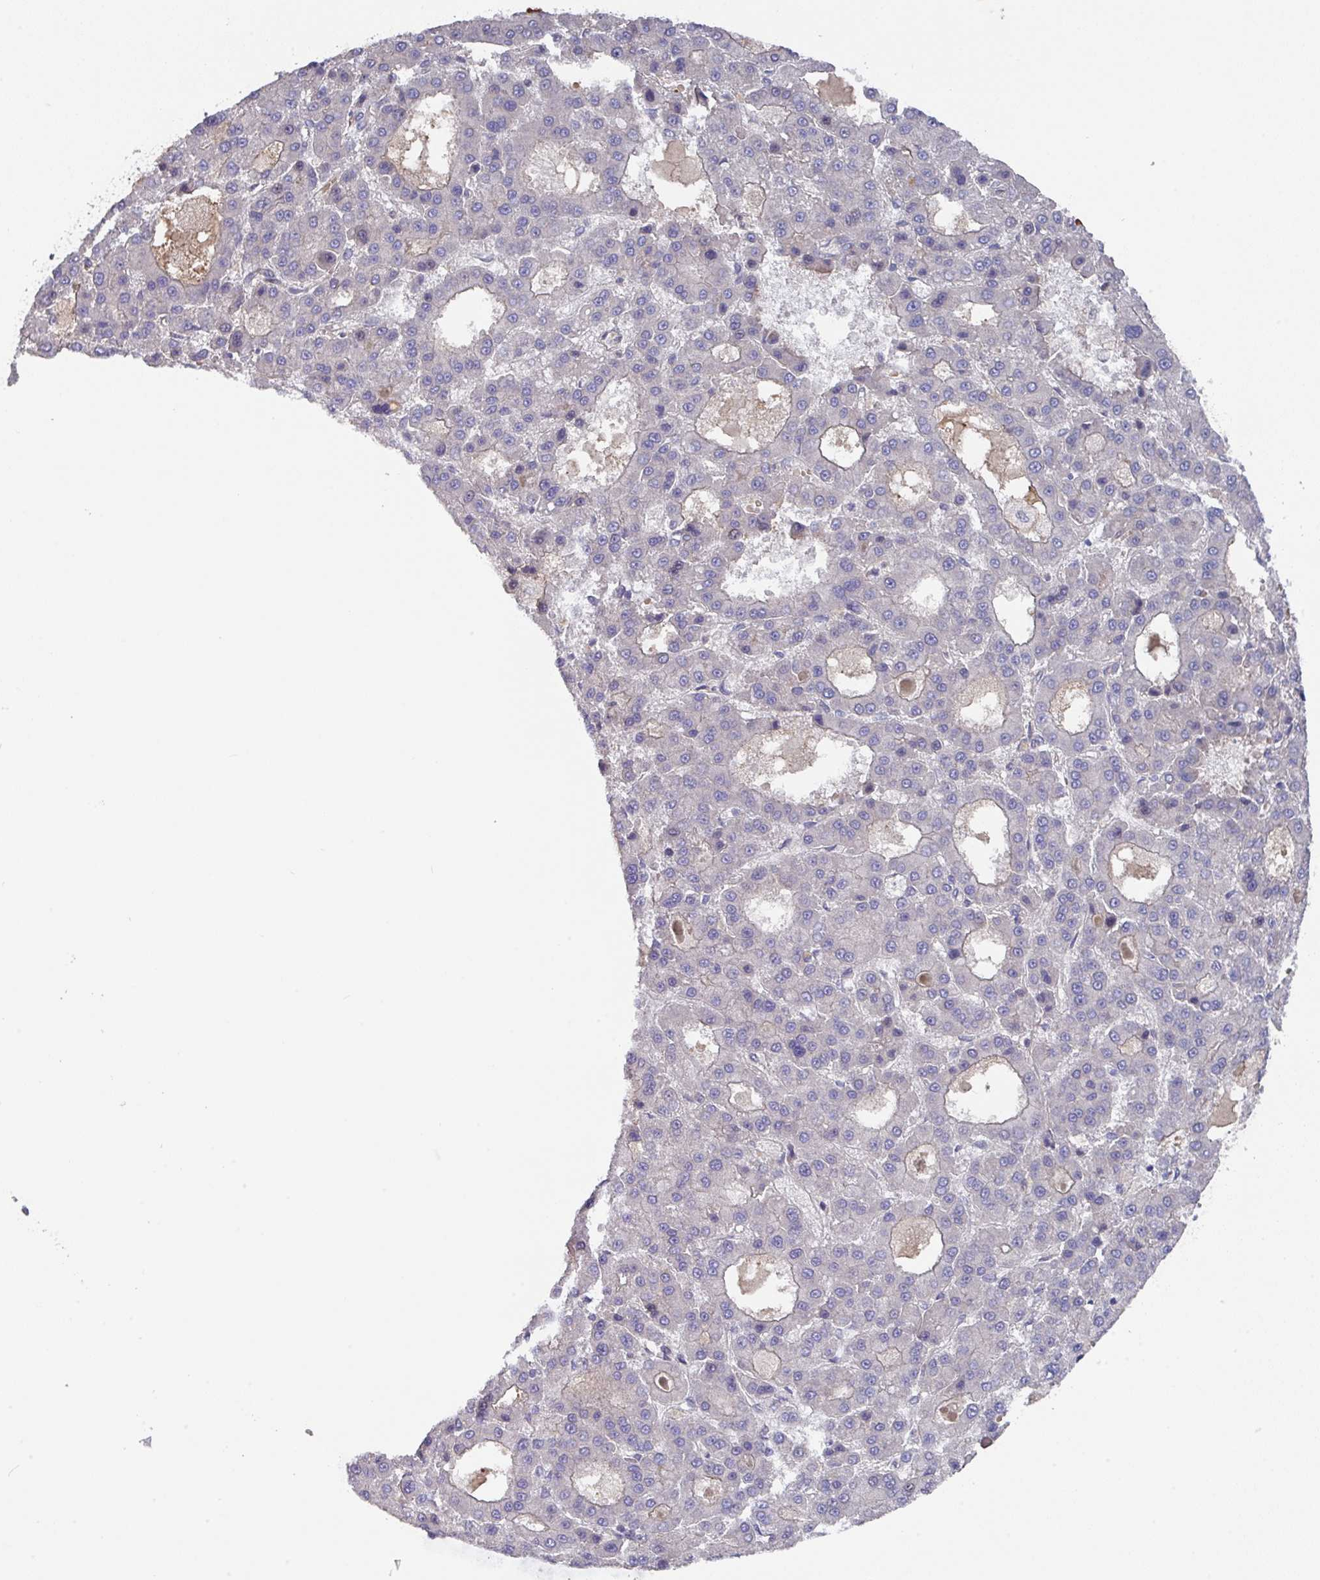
{"staining": {"intensity": "weak", "quantity": "<25%", "location": "cytoplasmic/membranous"}, "tissue": "liver cancer", "cell_type": "Tumor cells", "image_type": "cancer", "snomed": [{"axis": "morphology", "description": "Carcinoma, Hepatocellular, NOS"}, {"axis": "topography", "description": "Liver"}], "caption": "The histopathology image exhibits no staining of tumor cells in liver hepatocellular carcinoma.", "gene": "PRR5", "patient": {"sex": "male", "age": 70}}